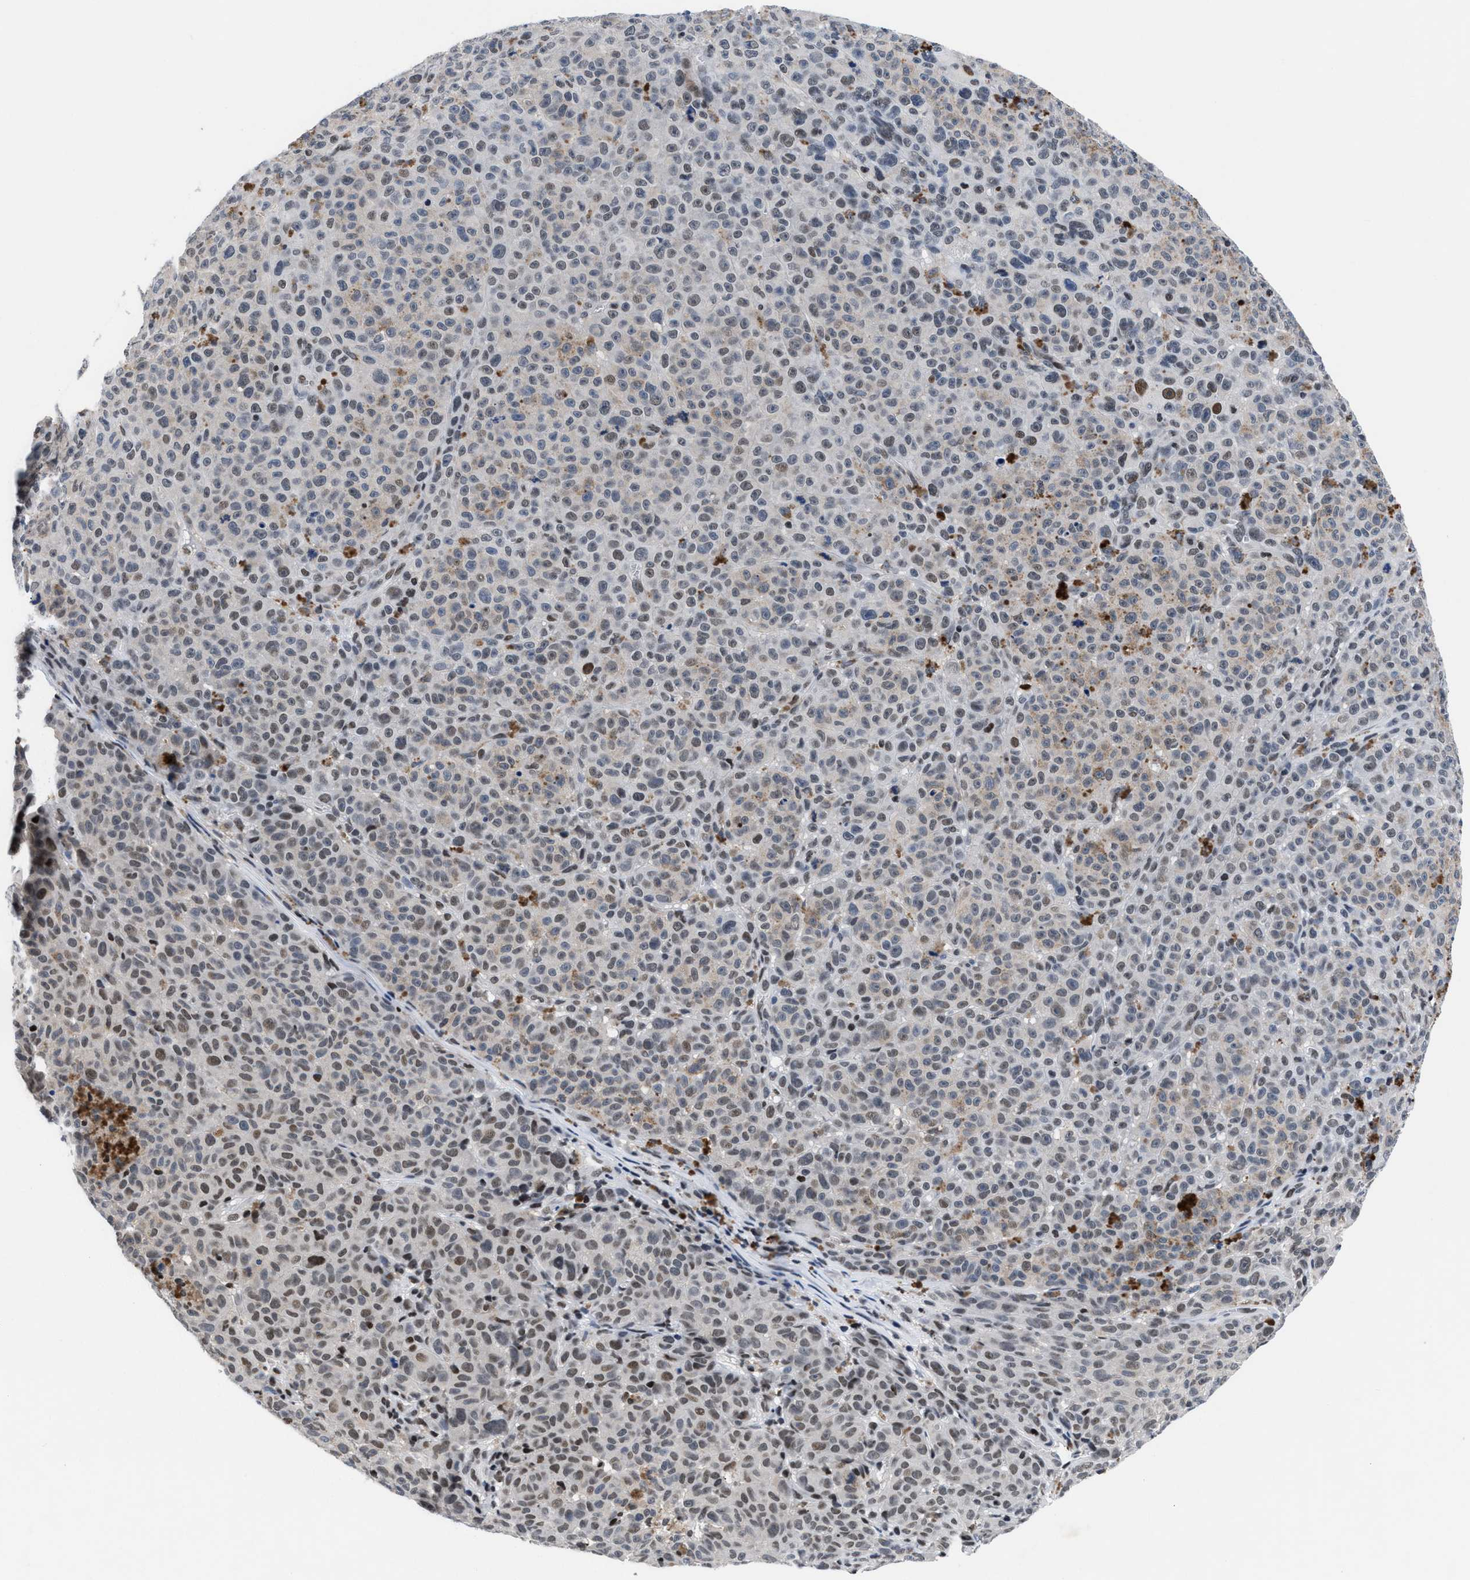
{"staining": {"intensity": "weak", "quantity": "<25%", "location": "cytoplasmic/membranous,nuclear"}, "tissue": "melanoma", "cell_type": "Tumor cells", "image_type": "cancer", "snomed": [{"axis": "morphology", "description": "Malignant melanoma, NOS"}, {"axis": "topography", "description": "Skin"}], "caption": "There is no significant staining in tumor cells of malignant melanoma.", "gene": "WDR81", "patient": {"sex": "female", "age": 82}}